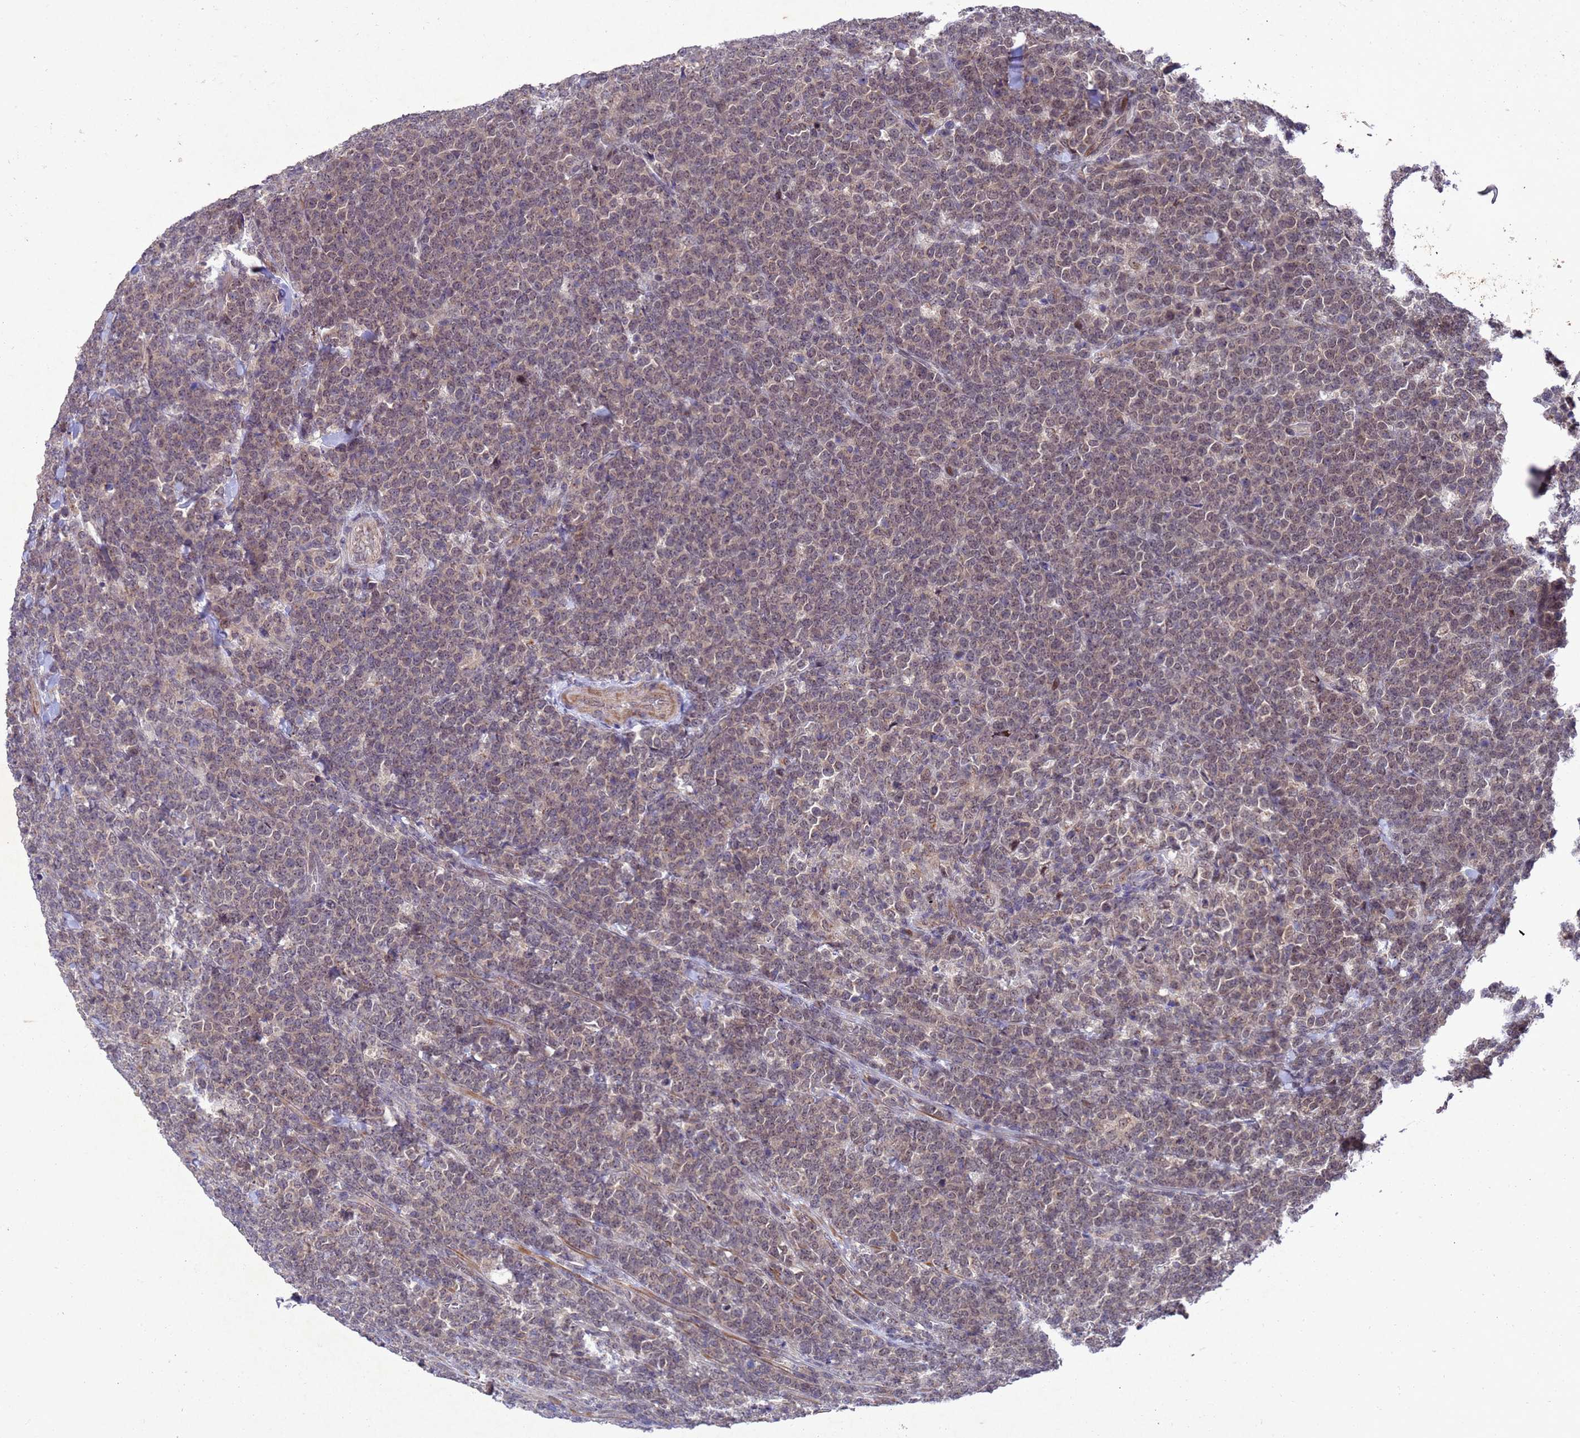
{"staining": {"intensity": "weak", "quantity": ">75%", "location": "nuclear"}, "tissue": "lymphoma", "cell_type": "Tumor cells", "image_type": "cancer", "snomed": [{"axis": "morphology", "description": "Malignant lymphoma, non-Hodgkin's type, High grade"}, {"axis": "topography", "description": "Small intestine"}], "caption": "Approximately >75% of tumor cells in human high-grade malignant lymphoma, non-Hodgkin's type display weak nuclear protein staining as visualized by brown immunohistochemical staining.", "gene": "TBK1", "patient": {"sex": "male", "age": 8}}